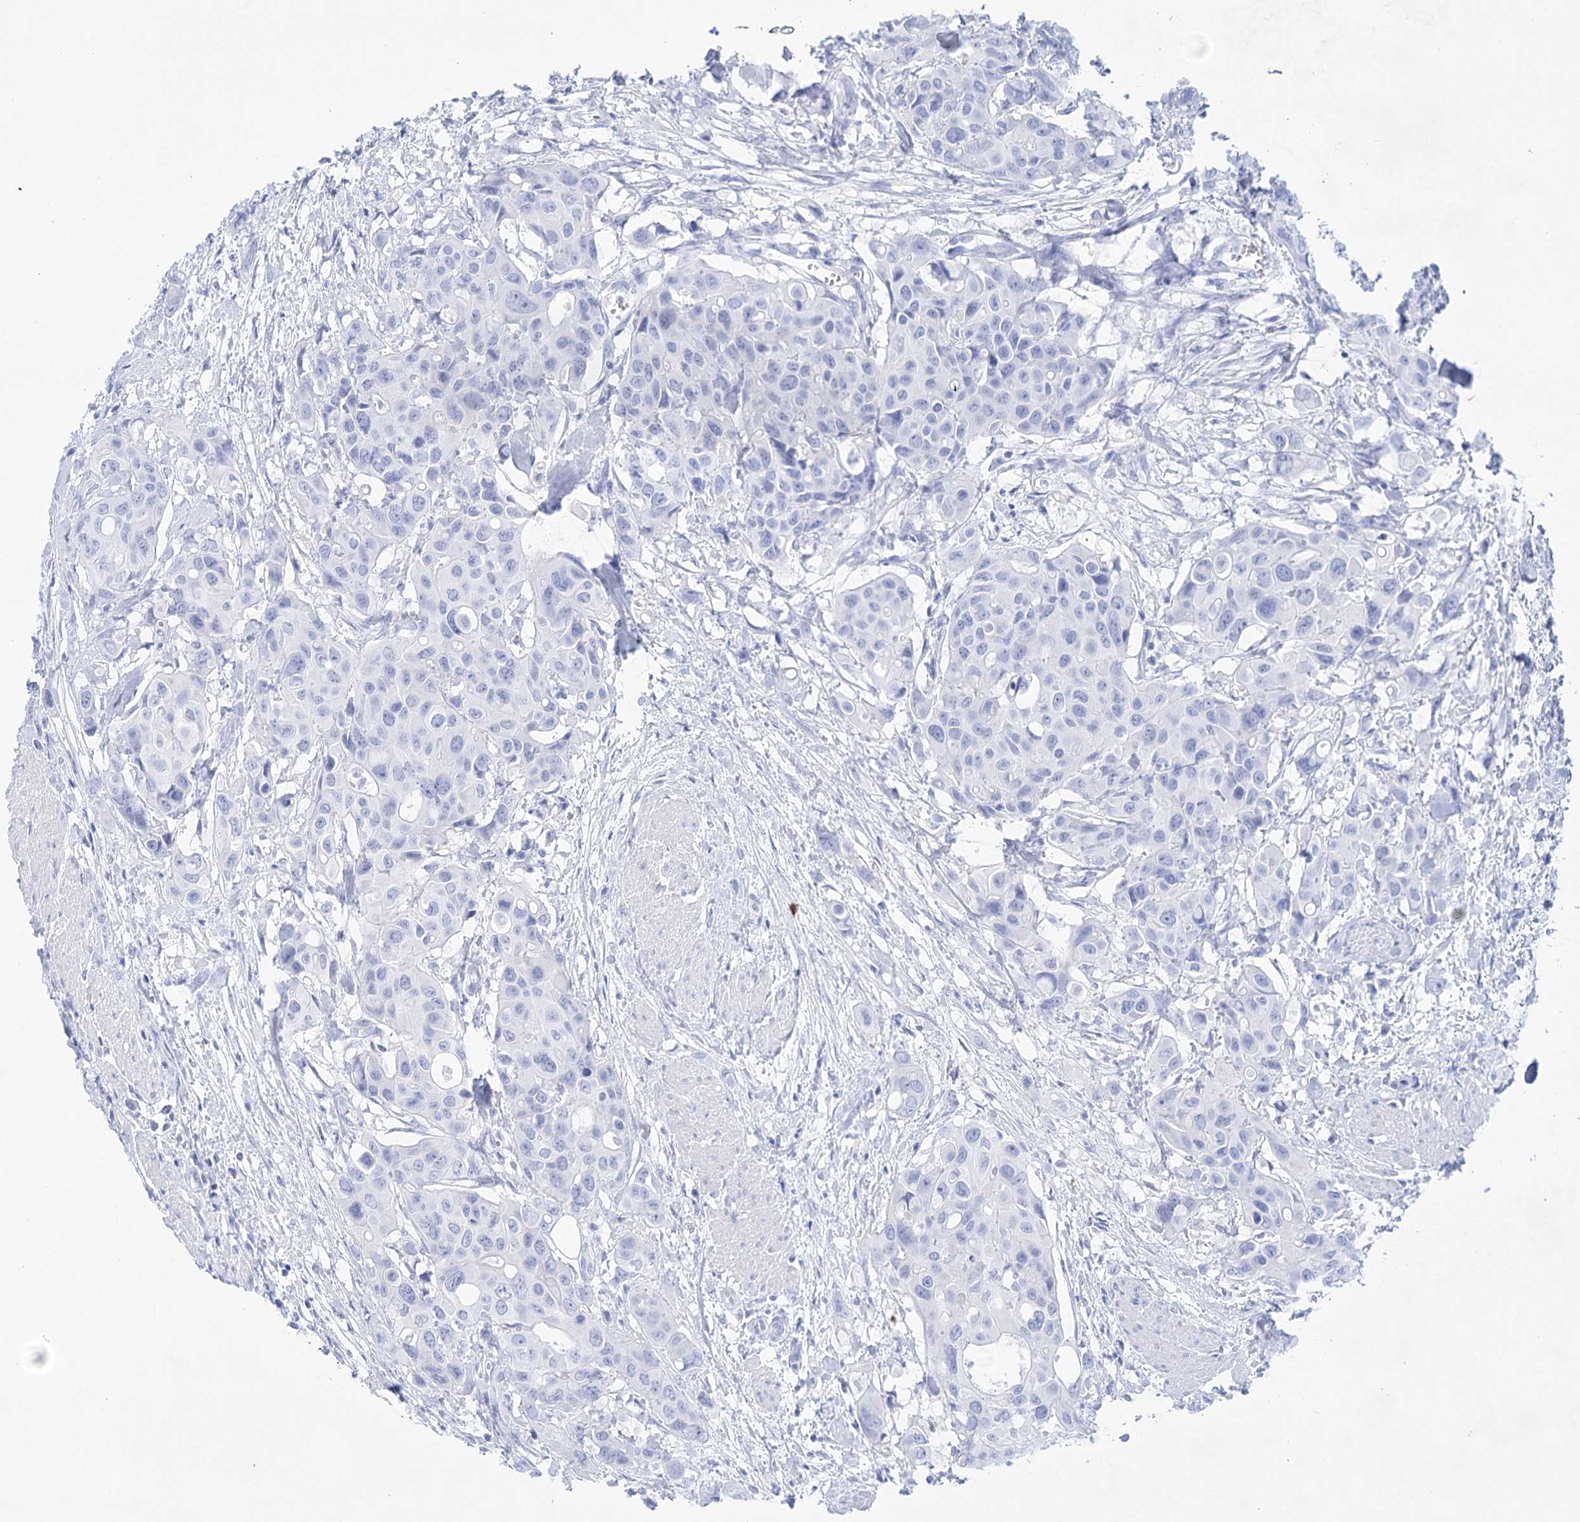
{"staining": {"intensity": "negative", "quantity": "none", "location": "none"}, "tissue": "colorectal cancer", "cell_type": "Tumor cells", "image_type": "cancer", "snomed": [{"axis": "morphology", "description": "Adenocarcinoma, NOS"}, {"axis": "topography", "description": "Colon"}], "caption": "Immunohistochemistry (IHC) image of neoplastic tissue: human colorectal adenocarcinoma stained with DAB exhibits no significant protein positivity in tumor cells.", "gene": "LALBA", "patient": {"sex": "male", "age": 77}}